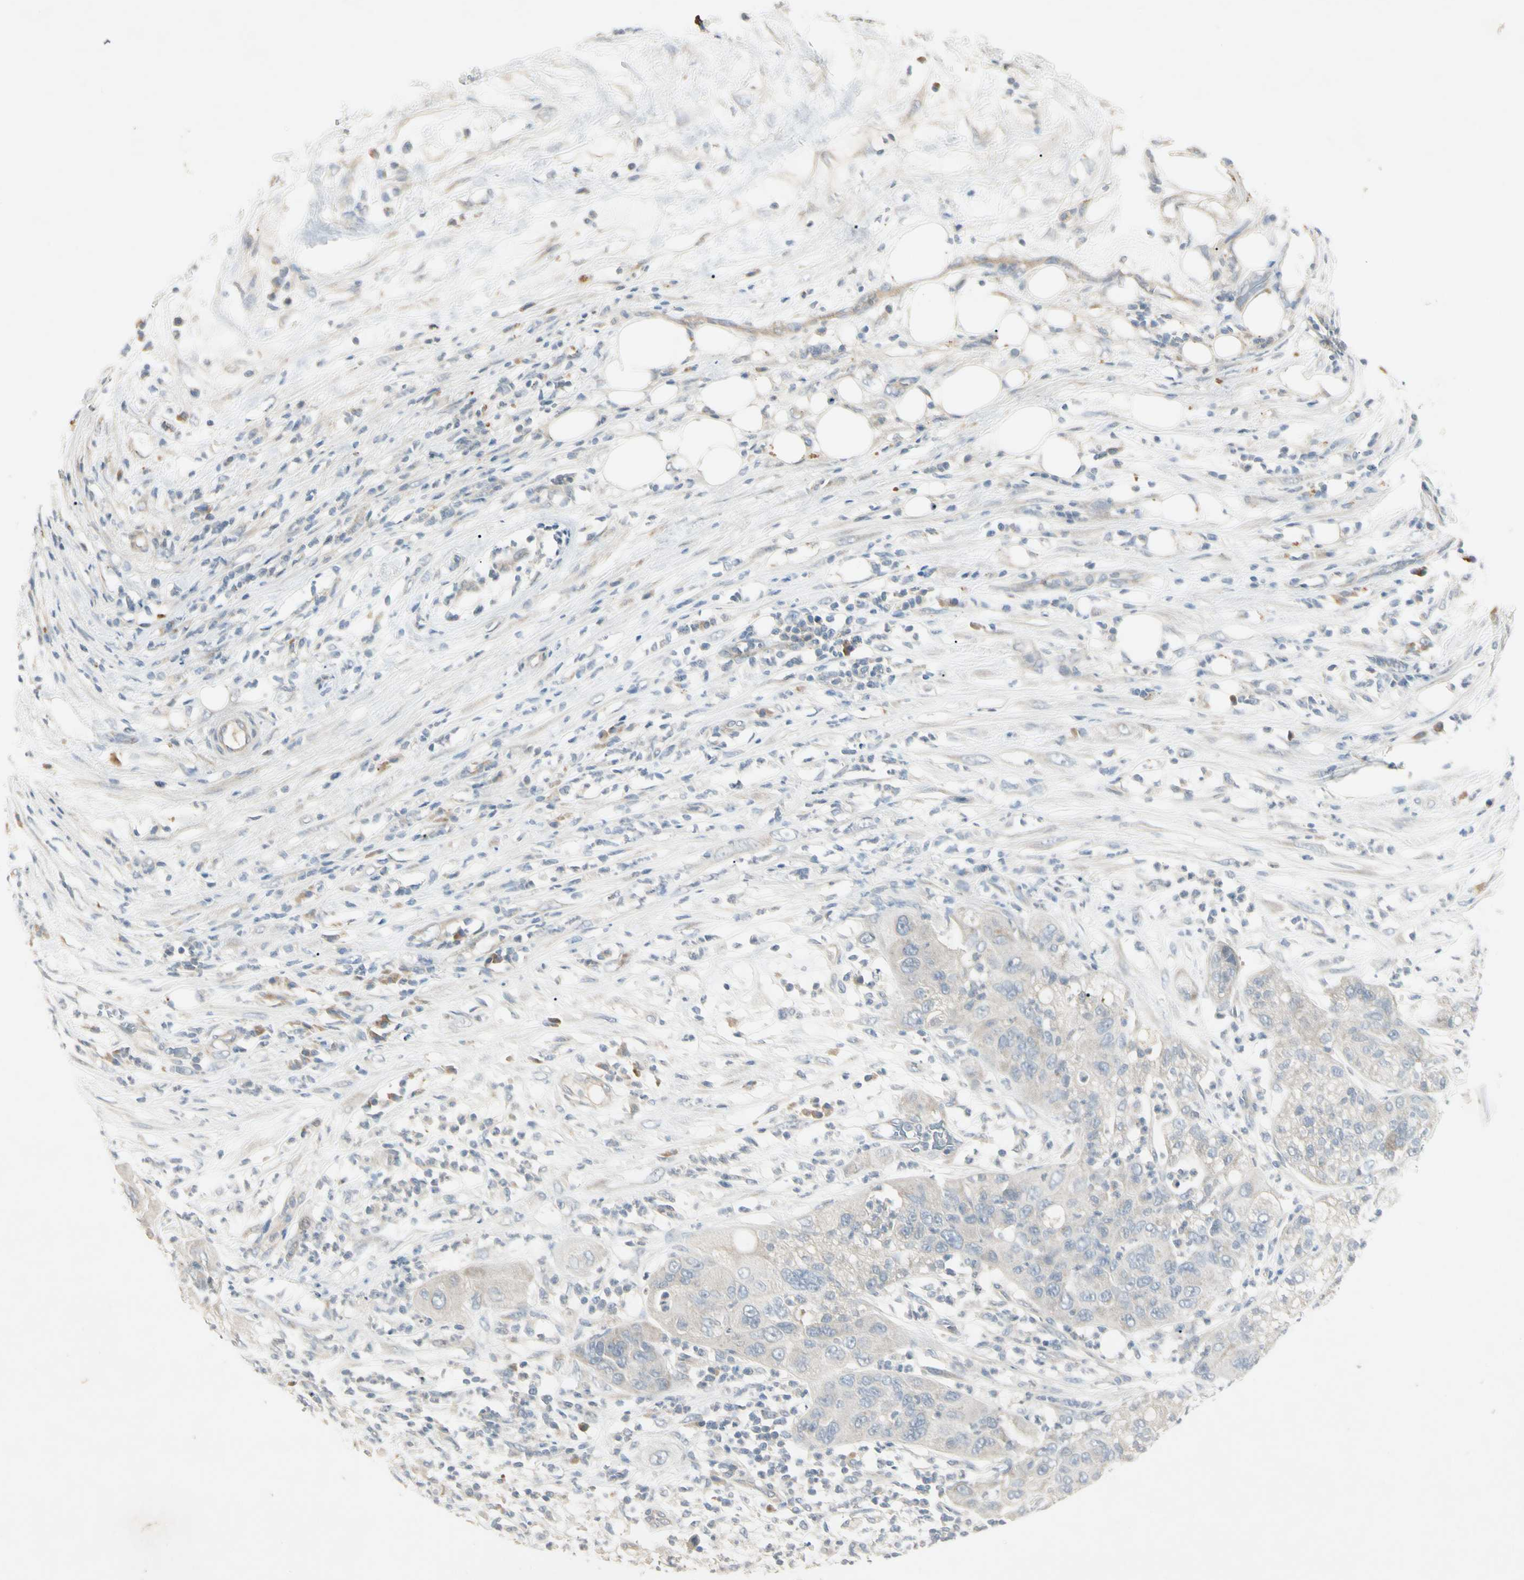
{"staining": {"intensity": "negative", "quantity": "none", "location": "none"}, "tissue": "pancreatic cancer", "cell_type": "Tumor cells", "image_type": "cancer", "snomed": [{"axis": "morphology", "description": "Adenocarcinoma, NOS"}, {"axis": "topography", "description": "Pancreas"}], "caption": "Tumor cells are negative for brown protein staining in adenocarcinoma (pancreatic).", "gene": "PRSS21", "patient": {"sex": "female", "age": 78}}